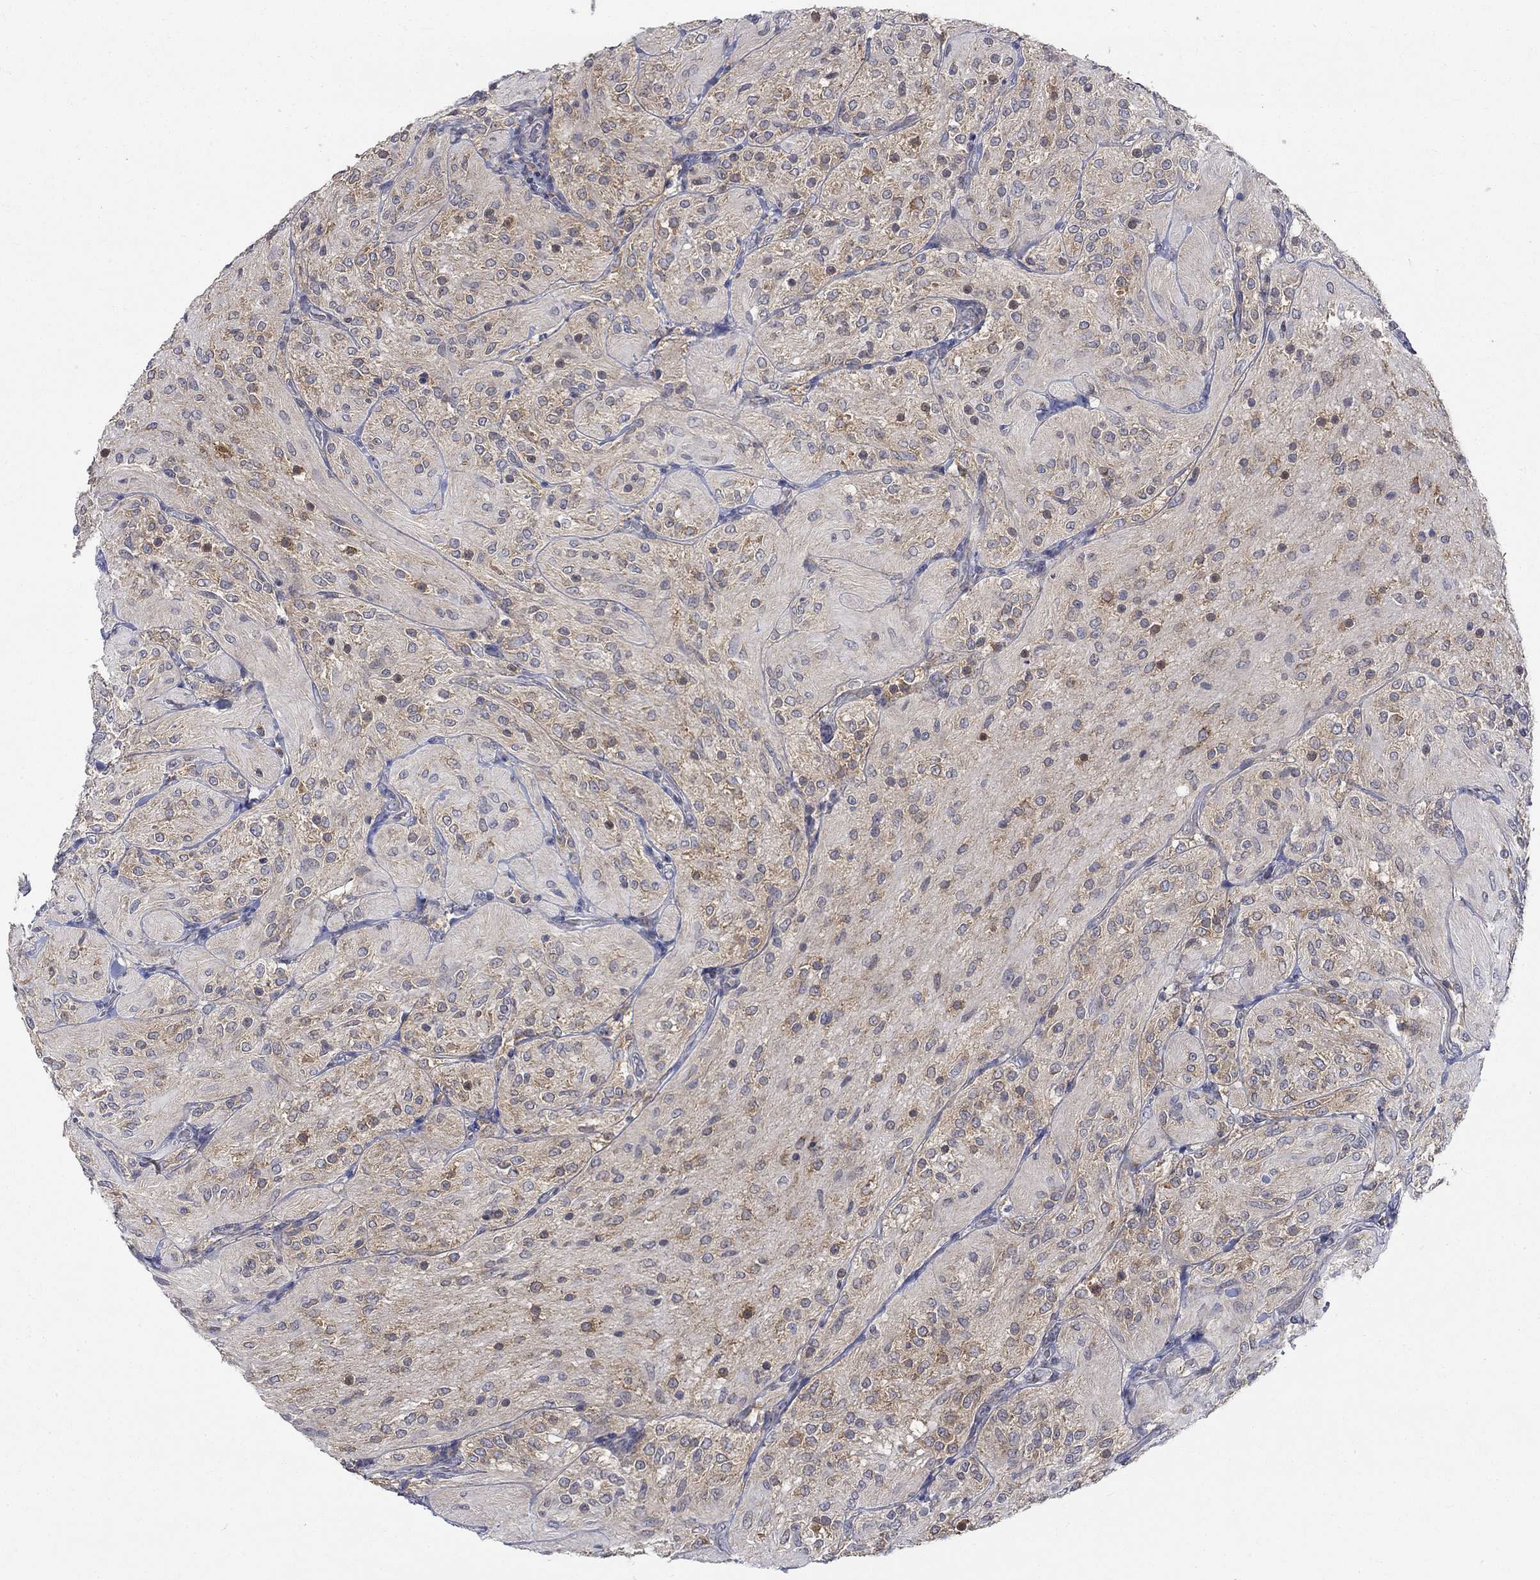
{"staining": {"intensity": "moderate", "quantity": "<25%", "location": "cytoplasmic/membranous"}, "tissue": "glioma", "cell_type": "Tumor cells", "image_type": "cancer", "snomed": [{"axis": "morphology", "description": "Glioma, malignant, Low grade"}, {"axis": "topography", "description": "Brain"}], "caption": "Protein staining of glioma tissue displays moderate cytoplasmic/membranous positivity in about <25% of tumor cells.", "gene": "WASF1", "patient": {"sex": "male", "age": 3}}